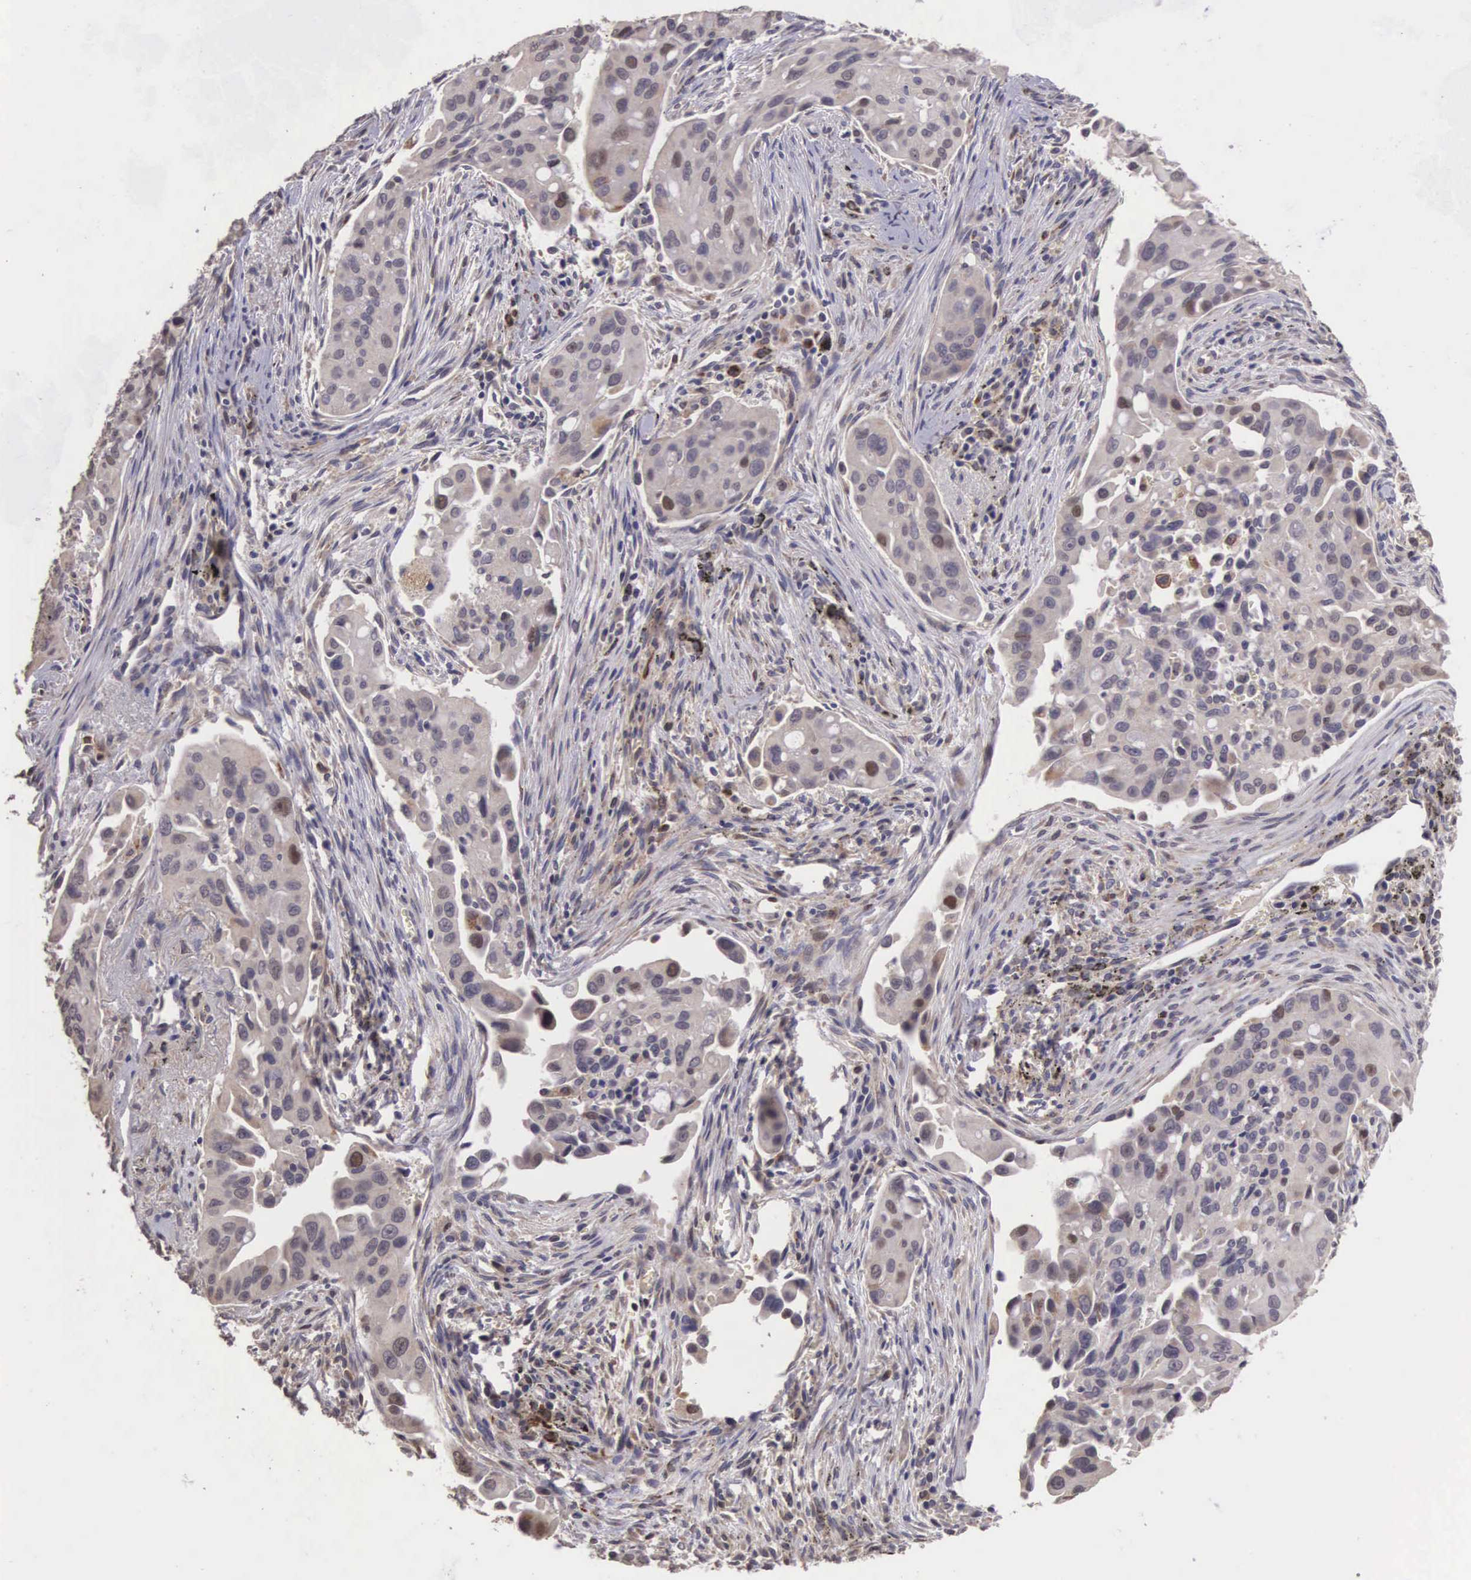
{"staining": {"intensity": "weak", "quantity": "25%-75%", "location": "cytoplasmic/membranous"}, "tissue": "lung cancer", "cell_type": "Tumor cells", "image_type": "cancer", "snomed": [{"axis": "morphology", "description": "Adenocarcinoma, NOS"}, {"axis": "topography", "description": "Lung"}], "caption": "A histopathology image of lung adenocarcinoma stained for a protein shows weak cytoplasmic/membranous brown staining in tumor cells.", "gene": "CDC45", "patient": {"sex": "male", "age": 68}}